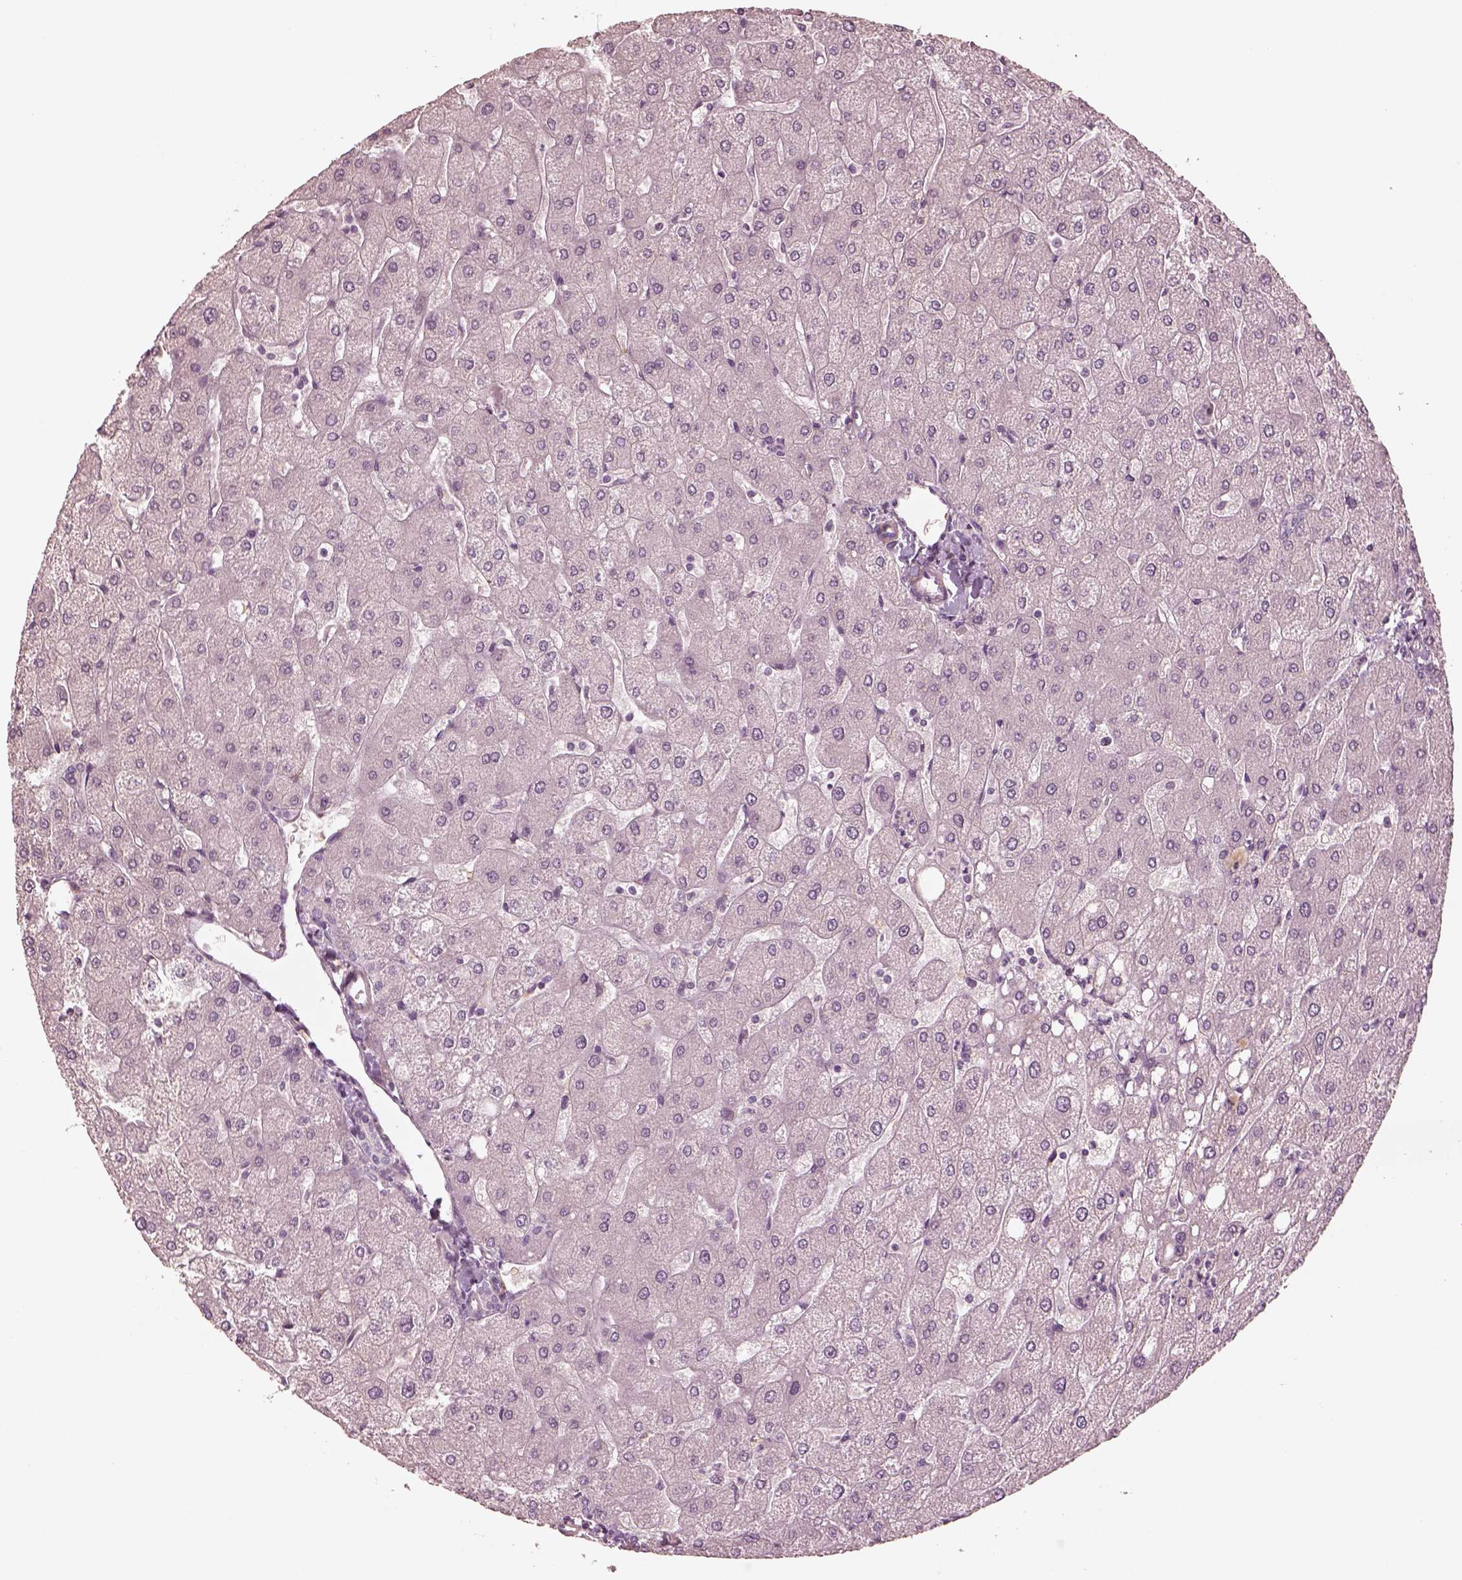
{"staining": {"intensity": "negative", "quantity": "none", "location": "none"}, "tissue": "liver", "cell_type": "Cholangiocytes", "image_type": "normal", "snomed": [{"axis": "morphology", "description": "Normal tissue, NOS"}, {"axis": "topography", "description": "Liver"}], "caption": "Immunohistochemical staining of unremarkable liver reveals no significant expression in cholangiocytes. (DAB immunohistochemistry visualized using brightfield microscopy, high magnification).", "gene": "DNAAF9", "patient": {"sex": "male", "age": 67}}